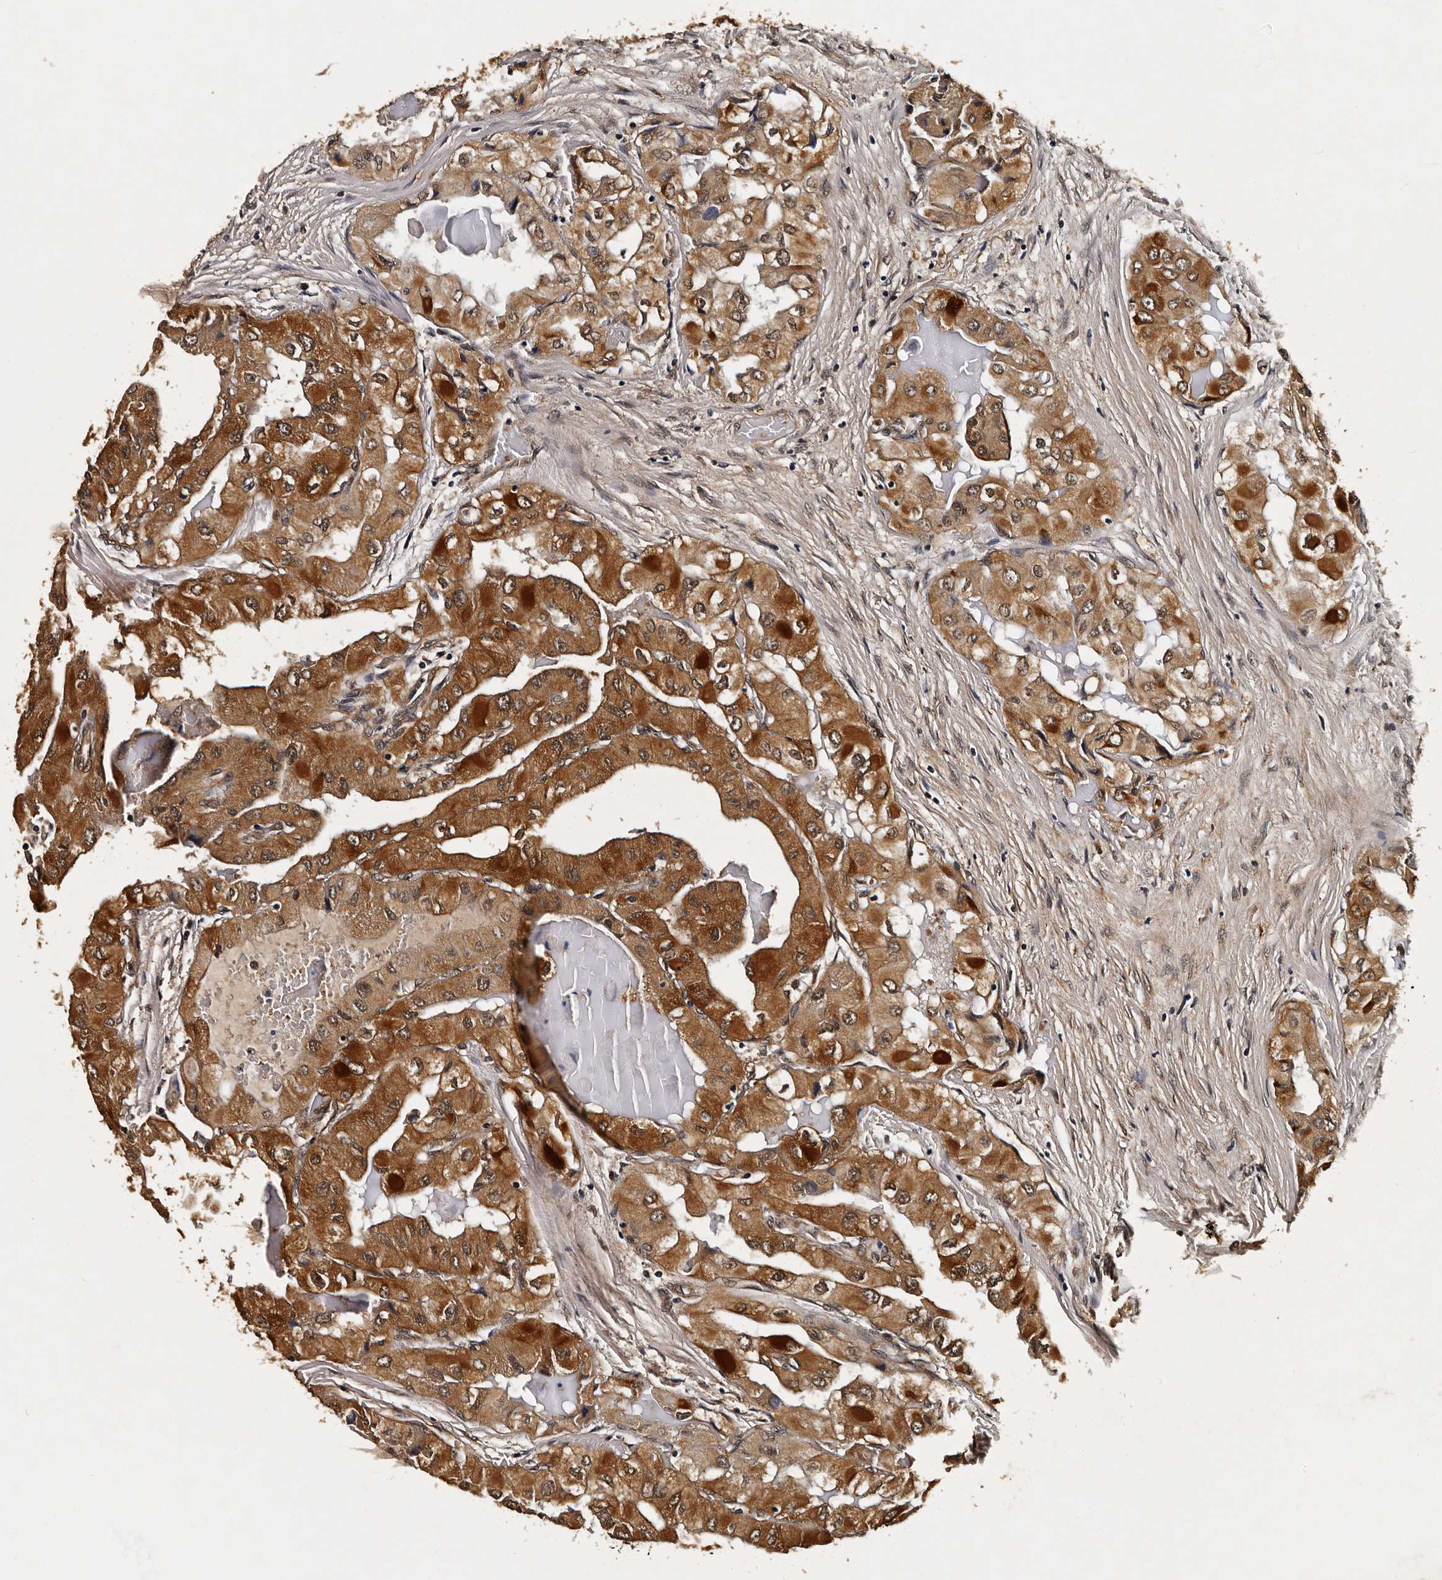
{"staining": {"intensity": "strong", "quantity": ">75%", "location": "cytoplasmic/membranous,nuclear"}, "tissue": "thyroid cancer", "cell_type": "Tumor cells", "image_type": "cancer", "snomed": [{"axis": "morphology", "description": "Papillary adenocarcinoma, NOS"}, {"axis": "topography", "description": "Thyroid gland"}], "caption": "IHC staining of papillary adenocarcinoma (thyroid), which reveals high levels of strong cytoplasmic/membranous and nuclear positivity in about >75% of tumor cells indicating strong cytoplasmic/membranous and nuclear protein staining. The staining was performed using DAB (brown) for protein detection and nuclei were counterstained in hematoxylin (blue).", "gene": "CPNE3", "patient": {"sex": "female", "age": 59}}